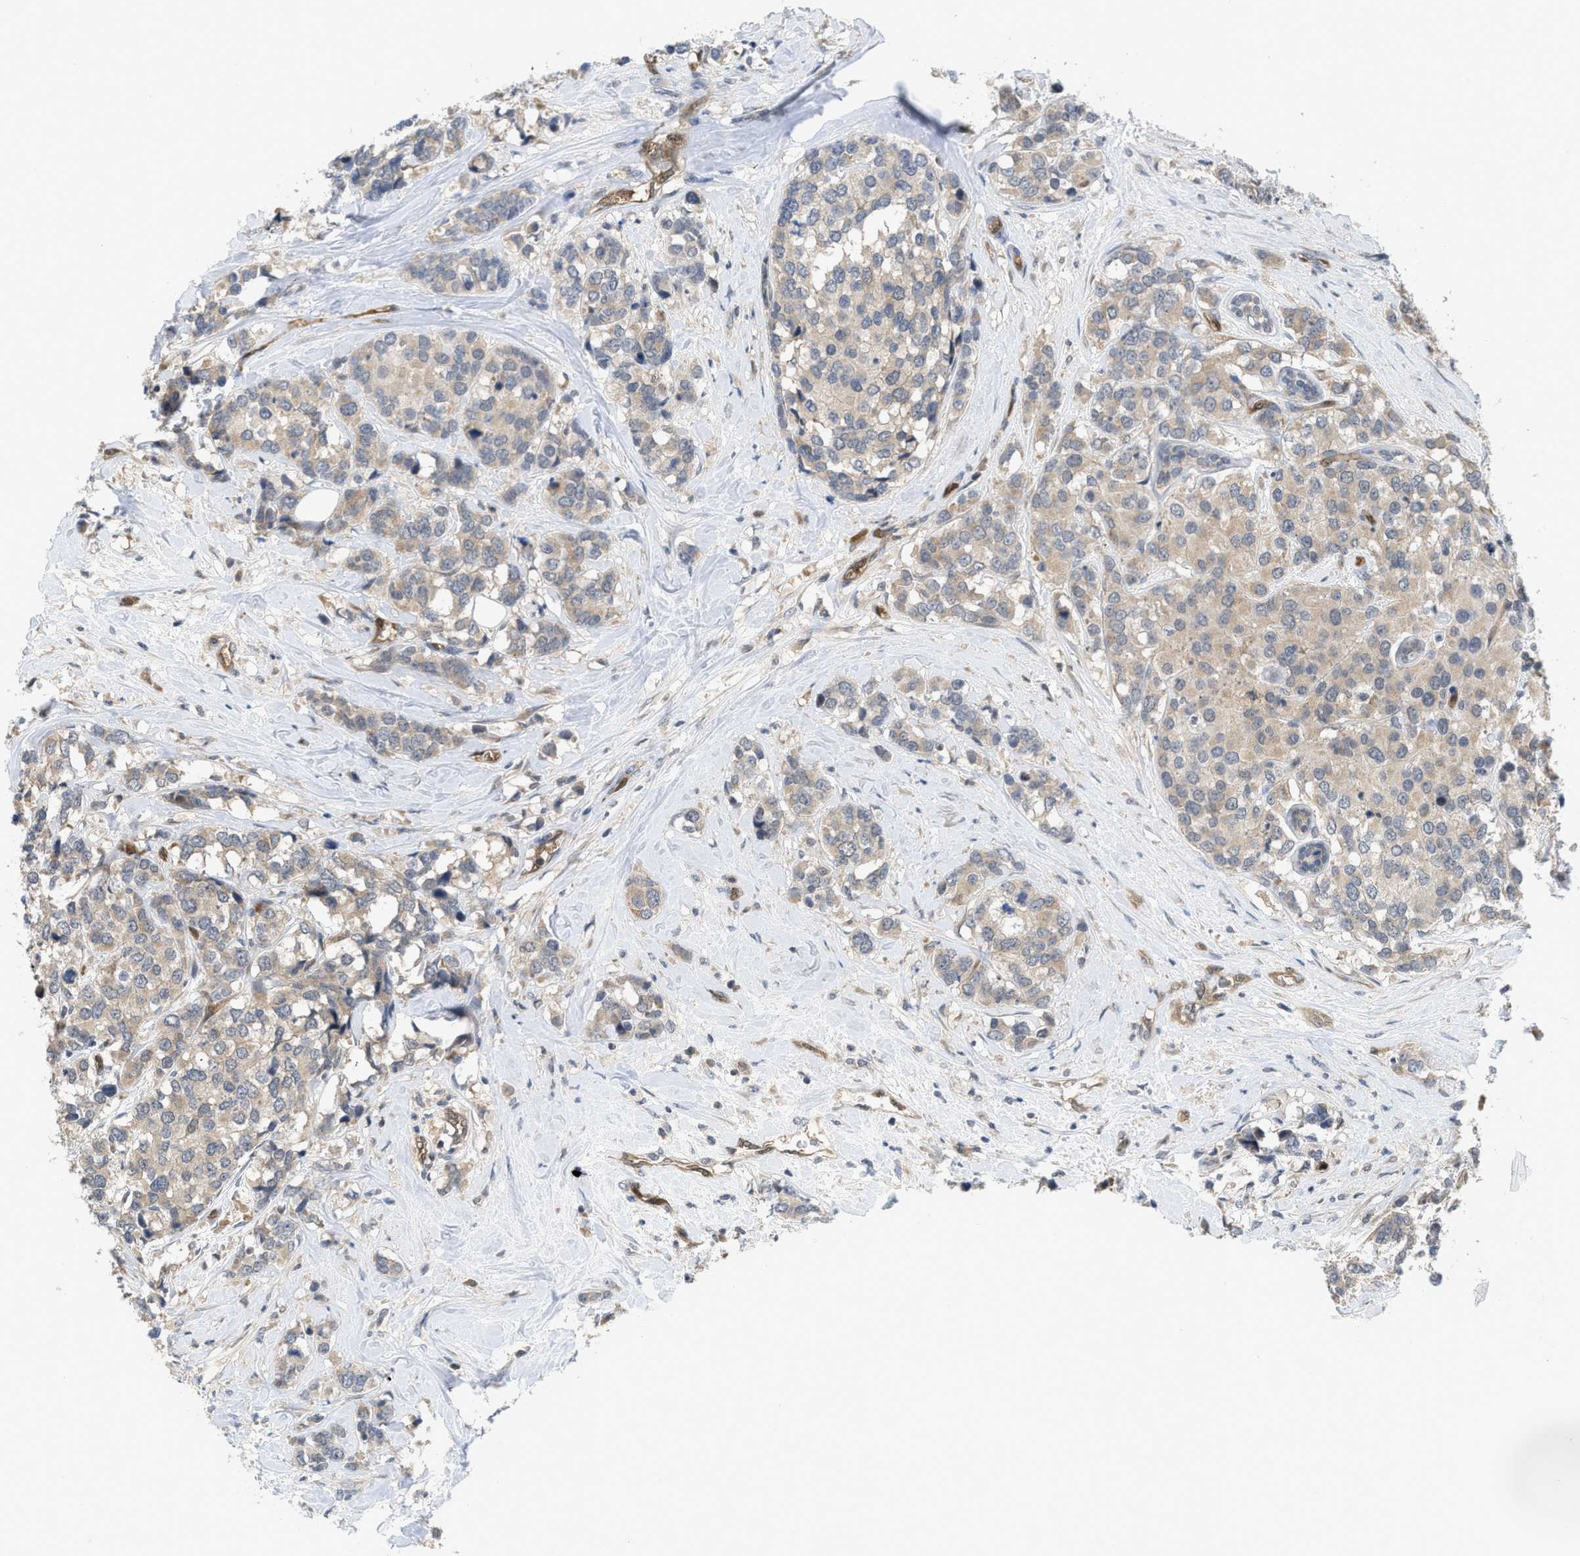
{"staining": {"intensity": "weak", "quantity": ">75%", "location": "cytoplasmic/membranous"}, "tissue": "breast cancer", "cell_type": "Tumor cells", "image_type": "cancer", "snomed": [{"axis": "morphology", "description": "Lobular carcinoma"}, {"axis": "topography", "description": "Breast"}], "caption": "Immunohistochemical staining of lobular carcinoma (breast) reveals low levels of weak cytoplasmic/membranous protein positivity in about >75% of tumor cells.", "gene": "LDAF1", "patient": {"sex": "female", "age": 59}}